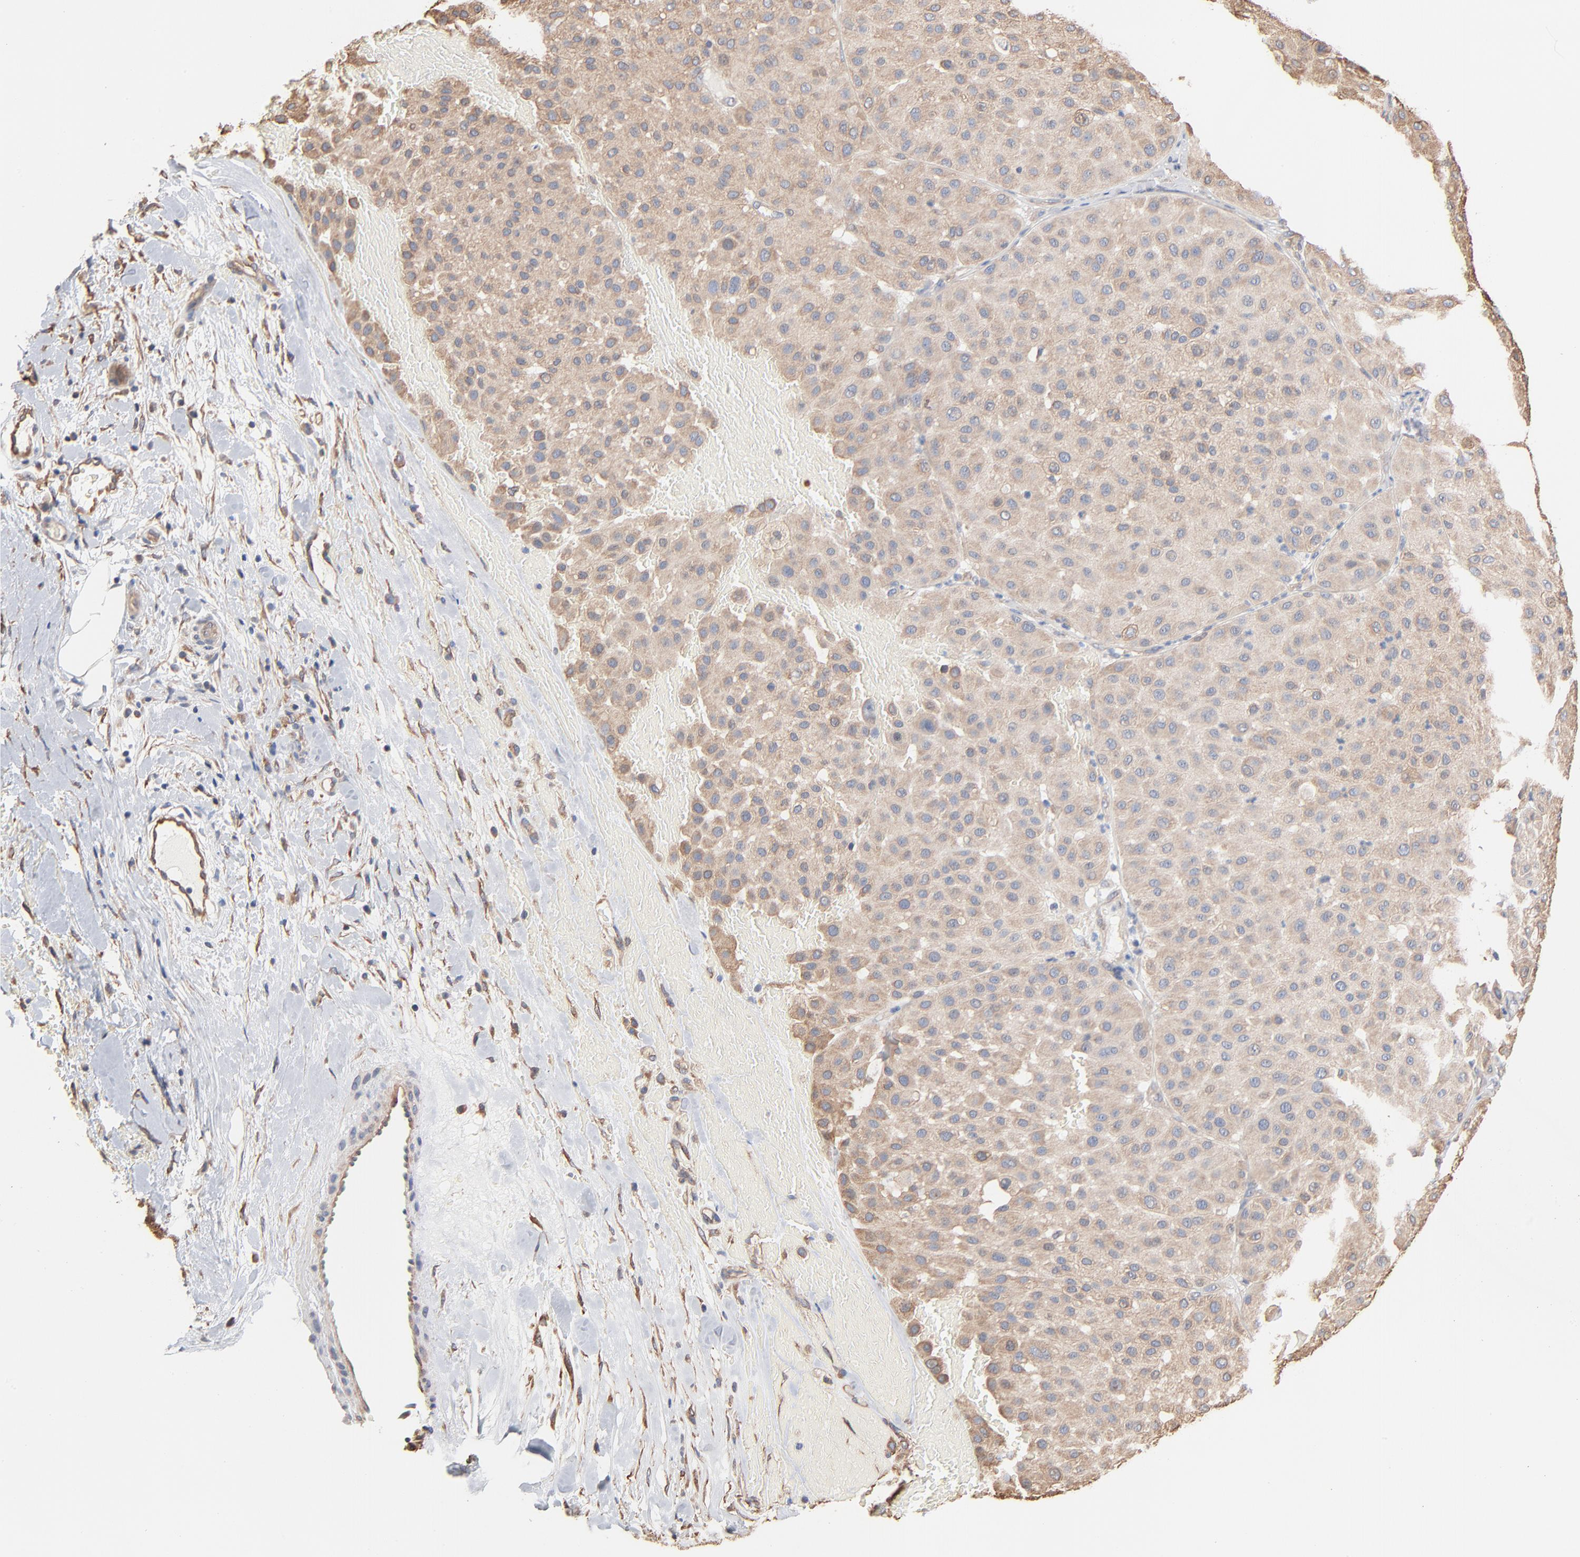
{"staining": {"intensity": "weak", "quantity": ">75%", "location": "cytoplasmic/membranous"}, "tissue": "melanoma", "cell_type": "Tumor cells", "image_type": "cancer", "snomed": [{"axis": "morphology", "description": "Normal tissue, NOS"}, {"axis": "morphology", "description": "Malignant melanoma, Metastatic site"}, {"axis": "topography", "description": "Skin"}], "caption": "The image shows a brown stain indicating the presence of a protein in the cytoplasmic/membranous of tumor cells in melanoma.", "gene": "ABCD4", "patient": {"sex": "male", "age": 41}}